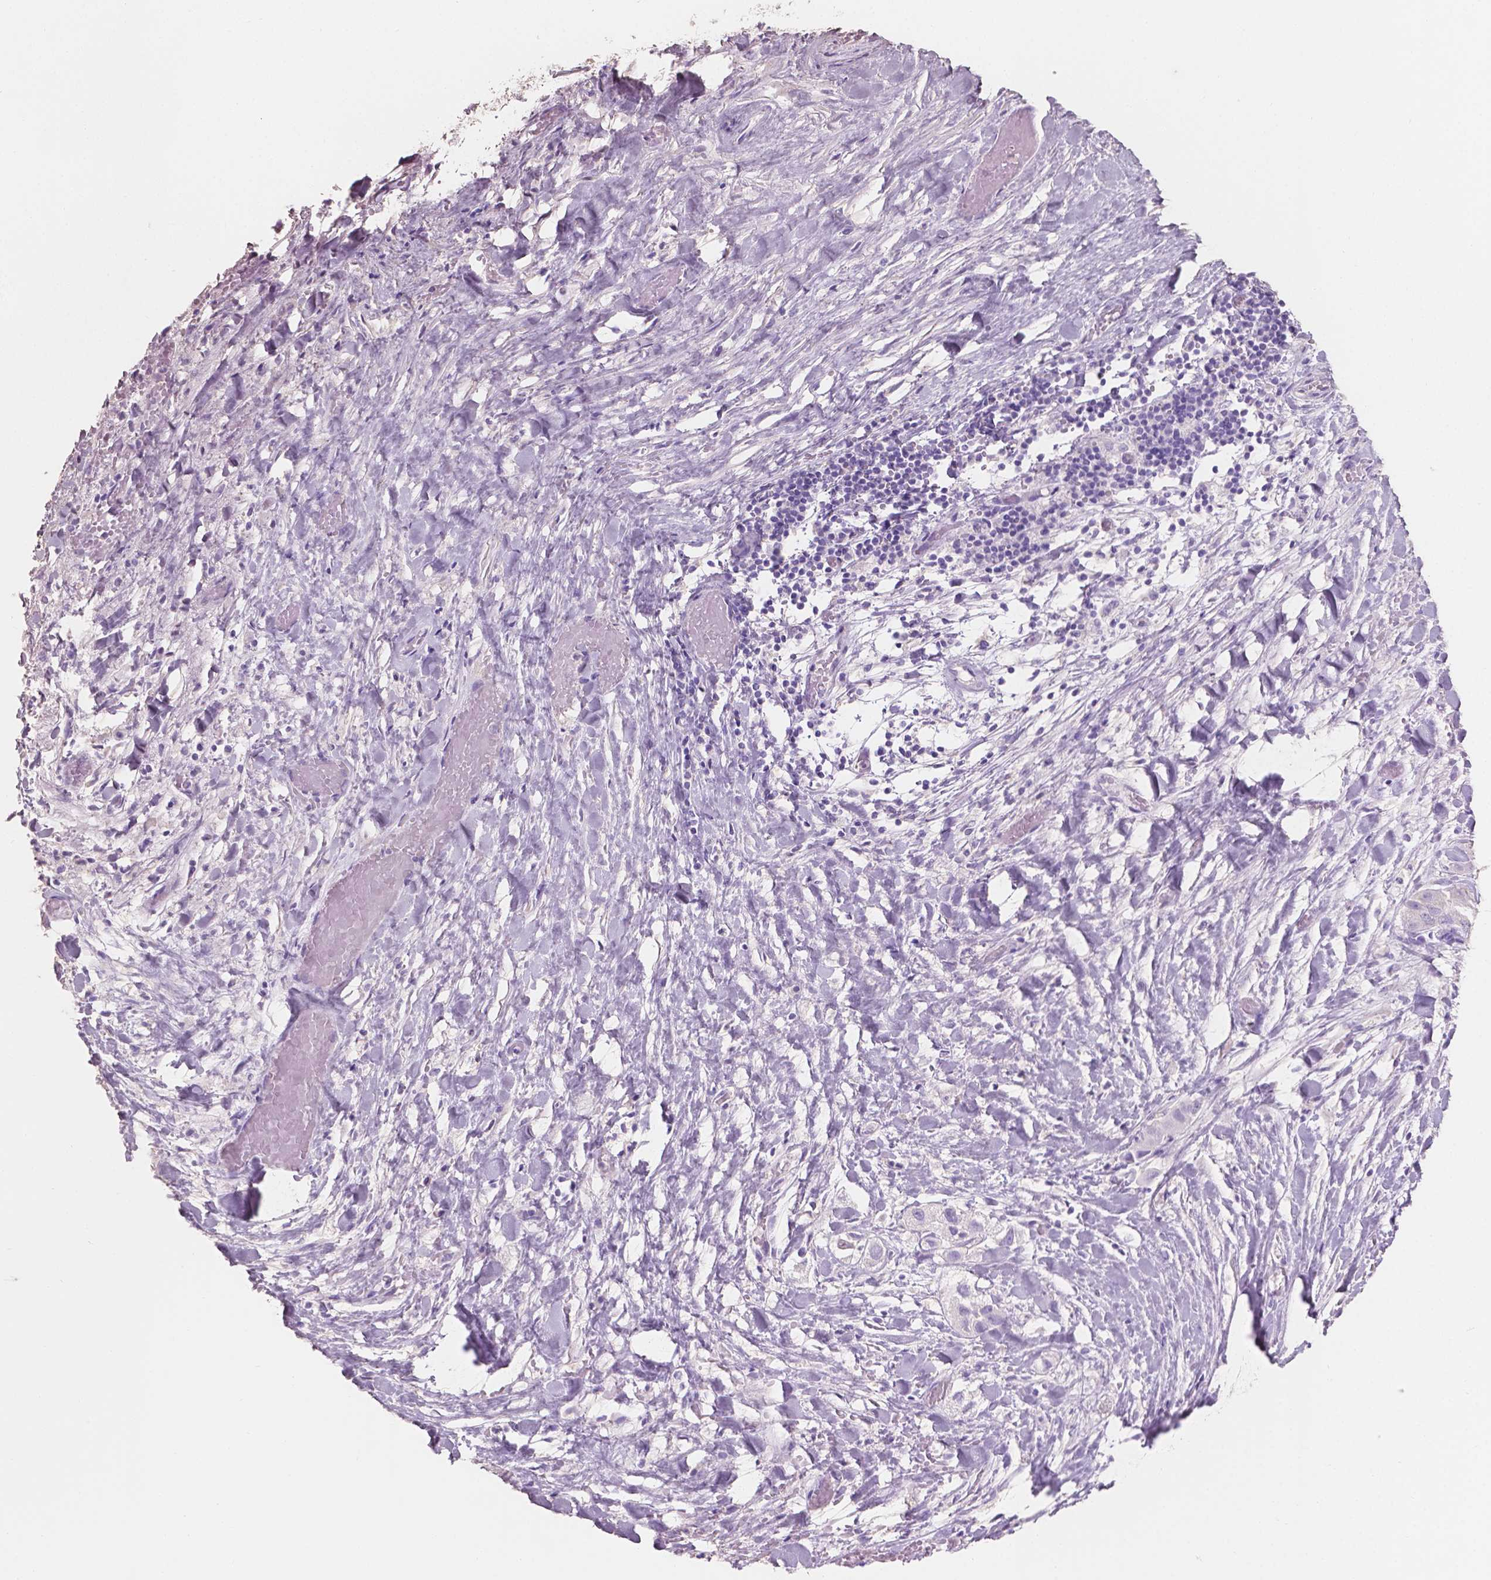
{"staining": {"intensity": "negative", "quantity": "none", "location": "none"}, "tissue": "liver cancer", "cell_type": "Tumor cells", "image_type": "cancer", "snomed": [{"axis": "morphology", "description": "Cholangiocarcinoma"}, {"axis": "topography", "description": "Liver"}], "caption": "Immunohistochemical staining of human liver cancer (cholangiocarcinoma) reveals no significant expression in tumor cells.", "gene": "SBSN", "patient": {"sex": "female", "age": 52}}